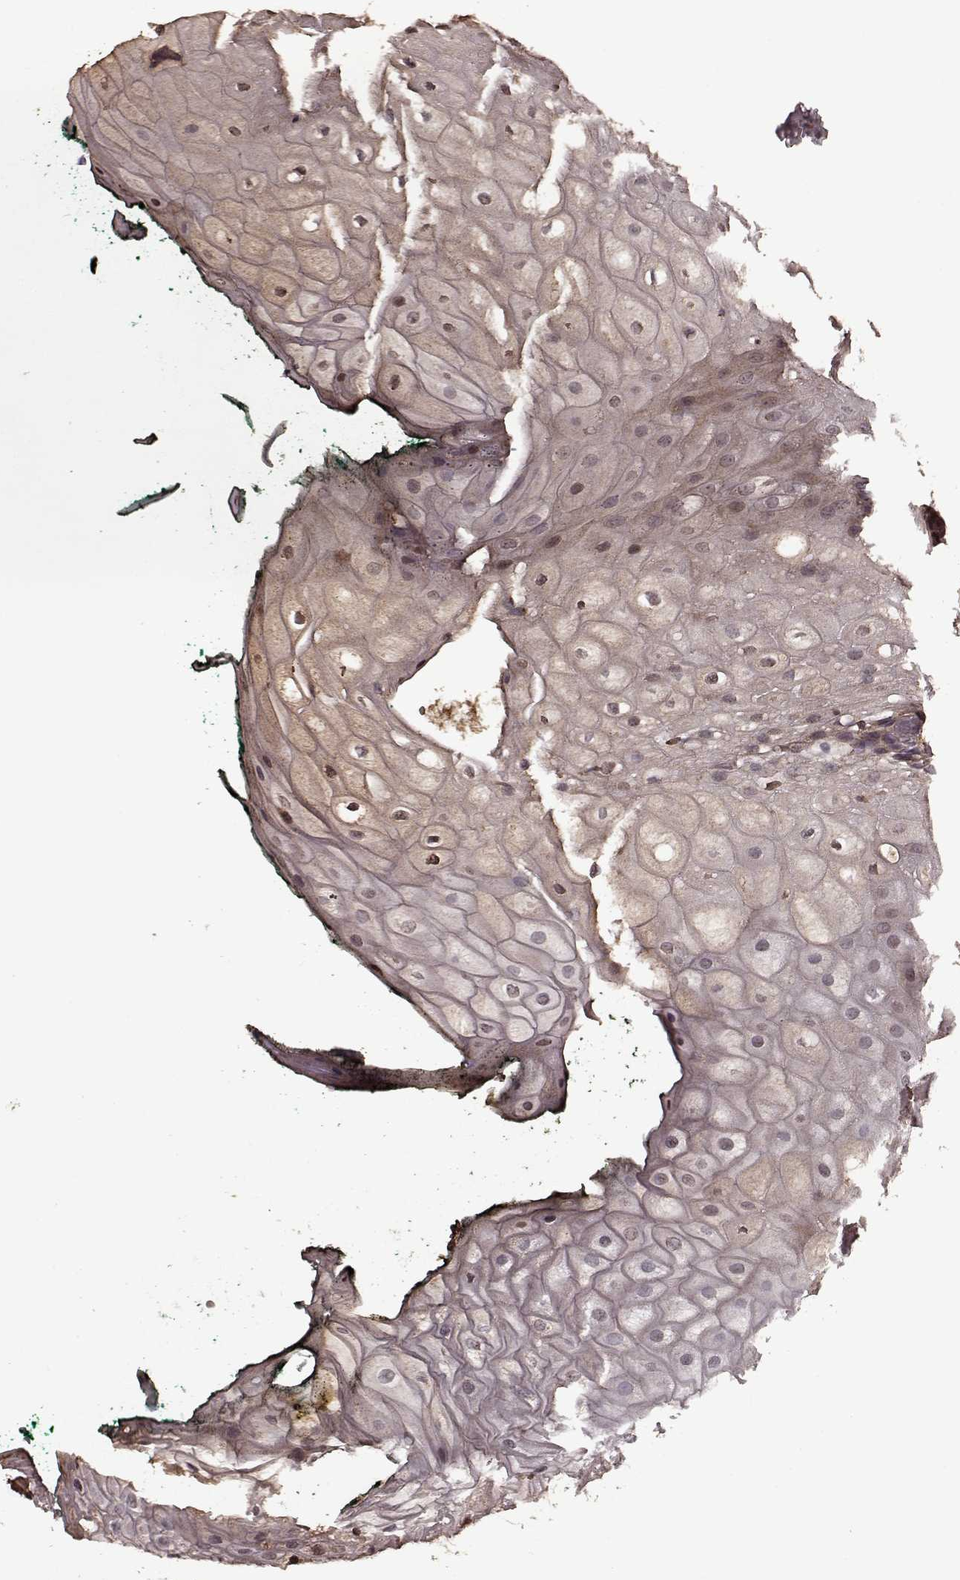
{"staining": {"intensity": "weak", "quantity": "<25%", "location": "cytoplasmic/membranous,nuclear"}, "tissue": "oral mucosa", "cell_type": "Squamous epithelial cells", "image_type": "normal", "snomed": [{"axis": "morphology", "description": "Normal tissue, NOS"}, {"axis": "topography", "description": "Oral tissue"}, {"axis": "topography", "description": "Head-Neck"}], "caption": "Immunohistochemistry image of normal oral mucosa: oral mucosa stained with DAB exhibits no significant protein positivity in squamous epithelial cells.", "gene": "FBXW11", "patient": {"sex": "female", "age": 68}}